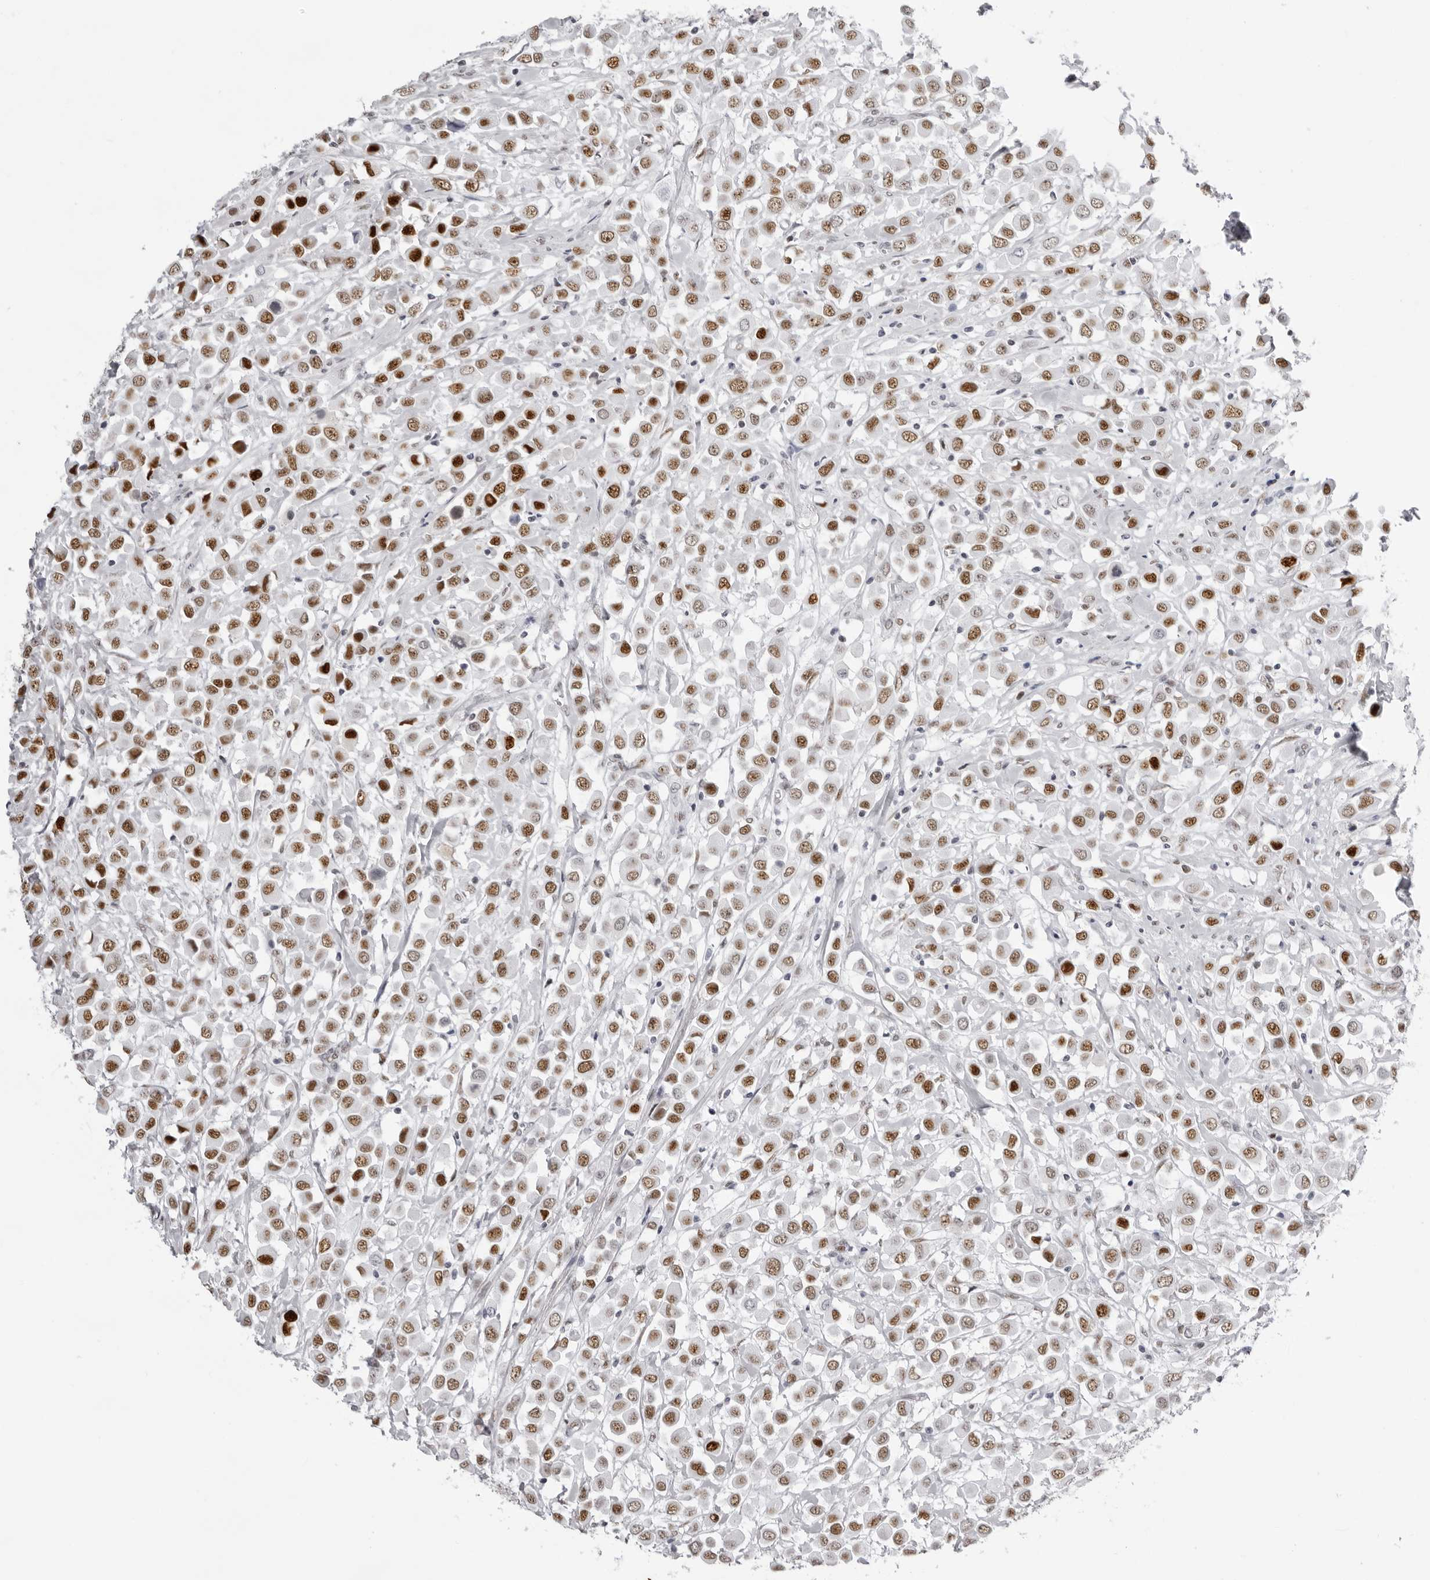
{"staining": {"intensity": "moderate", "quantity": ">75%", "location": "nuclear"}, "tissue": "breast cancer", "cell_type": "Tumor cells", "image_type": "cancer", "snomed": [{"axis": "morphology", "description": "Duct carcinoma"}, {"axis": "topography", "description": "Breast"}], "caption": "A medium amount of moderate nuclear staining is identified in about >75% of tumor cells in breast cancer (infiltrating ductal carcinoma) tissue.", "gene": "IRF2BP2", "patient": {"sex": "female", "age": 61}}